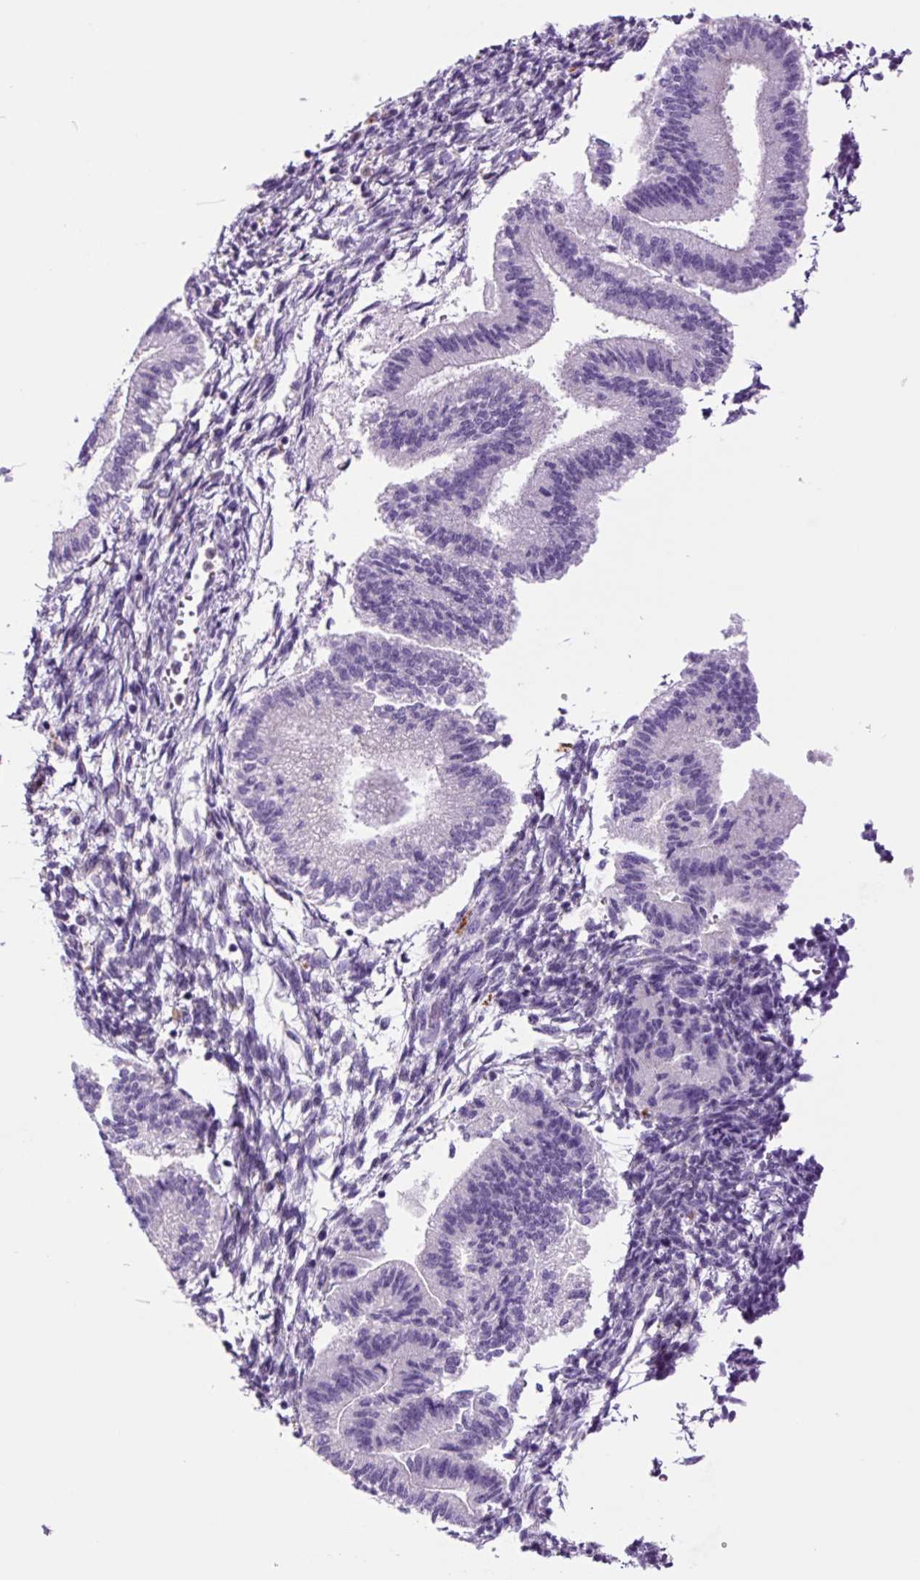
{"staining": {"intensity": "negative", "quantity": "none", "location": "none"}, "tissue": "endometrium", "cell_type": "Cells in endometrial stroma", "image_type": "normal", "snomed": [{"axis": "morphology", "description": "Normal tissue, NOS"}, {"axis": "topography", "description": "Endometrium"}], "caption": "Immunohistochemistry (IHC) histopathology image of normal endometrium: human endometrium stained with DAB (3,3'-diaminobenzidine) displays no significant protein expression in cells in endometrial stroma.", "gene": "LCN10", "patient": {"sex": "female", "age": 25}}